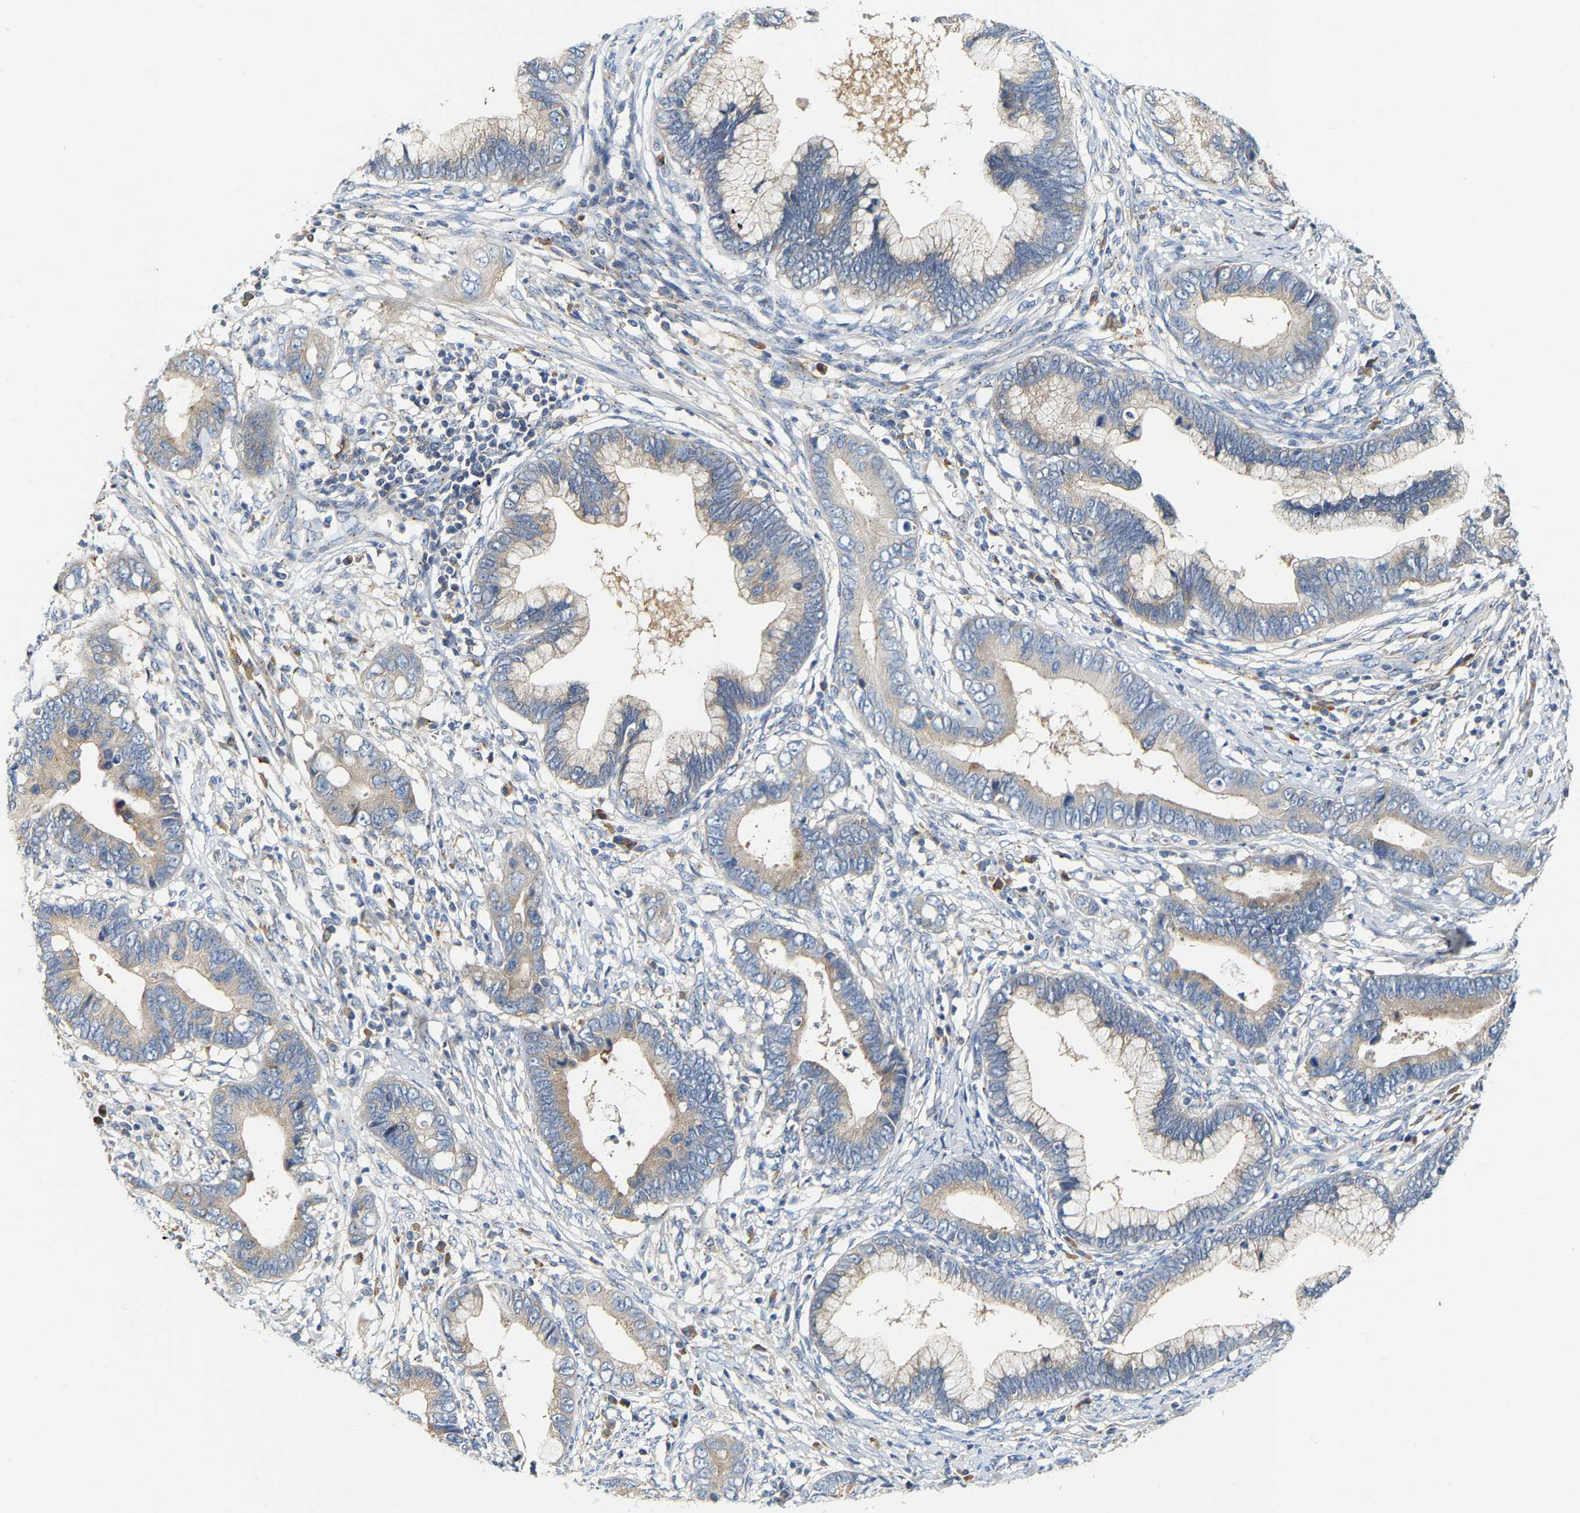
{"staining": {"intensity": "weak", "quantity": "25%-75%", "location": "cytoplasmic/membranous"}, "tissue": "cervical cancer", "cell_type": "Tumor cells", "image_type": "cancer", "snomed": [{"axis": "morphology", "description": "Adenocarcinoma, NOS"}, {"axis": "topography", "description": "Cervix"}], "caption": "This image demonstrates cervical adenocarcinoma stained with immunohistochemistry to label a protein in brown. The cytoplasmic/membranous of tumor cells show weak positivity for the protein. Nuclei are counter-stained blue.", "gene": "PCNT", "patient": {"sex": "female", "age": 44}}